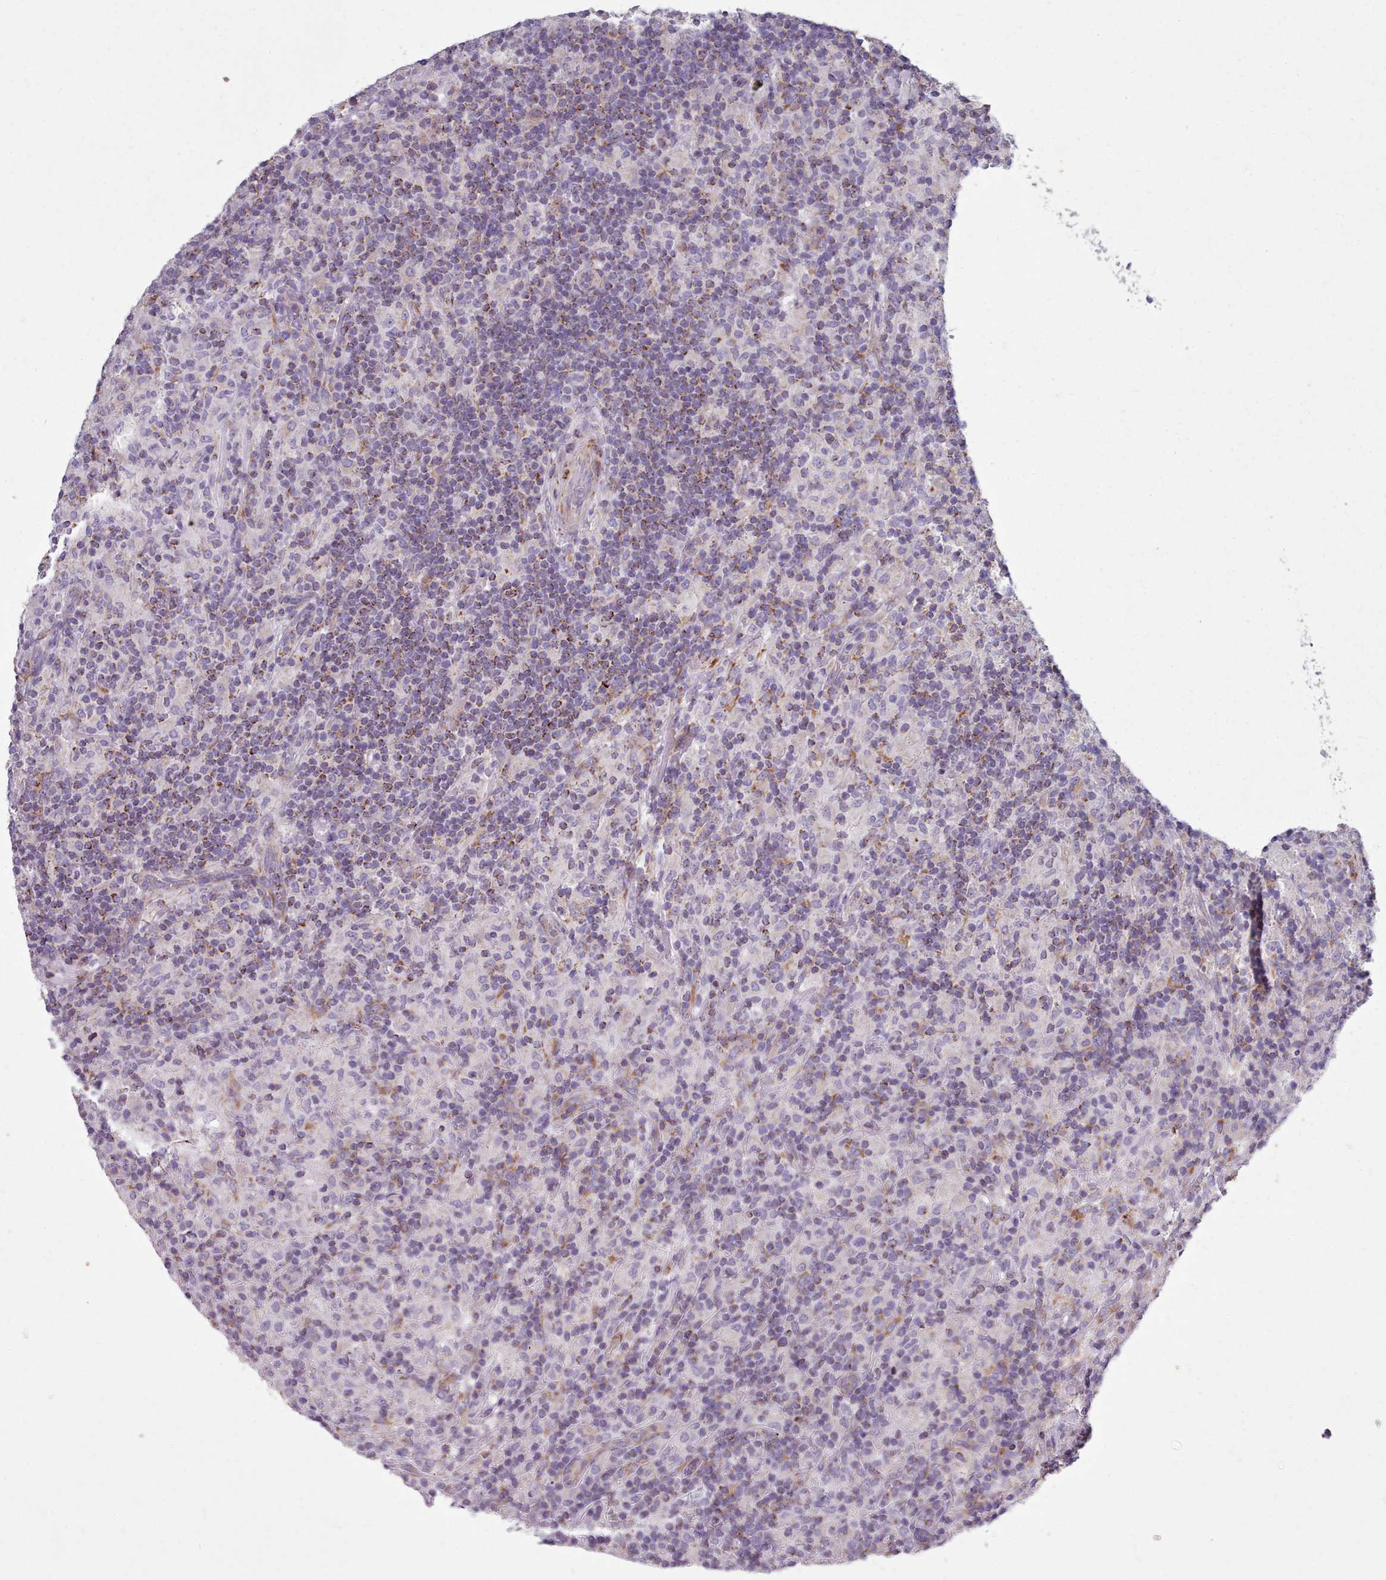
{"staining": {"intensity": "moderate", "quantity": "25%-75%", "location": "cytoplasmic/membranous"}, "tissue": "lymphoma", "cell_type": "Tumor cells", "image_type": "cancer", "snomed": [{"axis": "morphology", "description": "Hodgkin's disease, NOS"}, {"axis": "topography", "description": "Lymph node"}], "caption": "IHC (DAB) staining of human lymphoma demonstrates moderate cytoplasmic/membranous protein staining in approximately 25%-75% of tumor cells.", "gene": "FKBP10", "patient": {"sex": "male", "age": 70}}